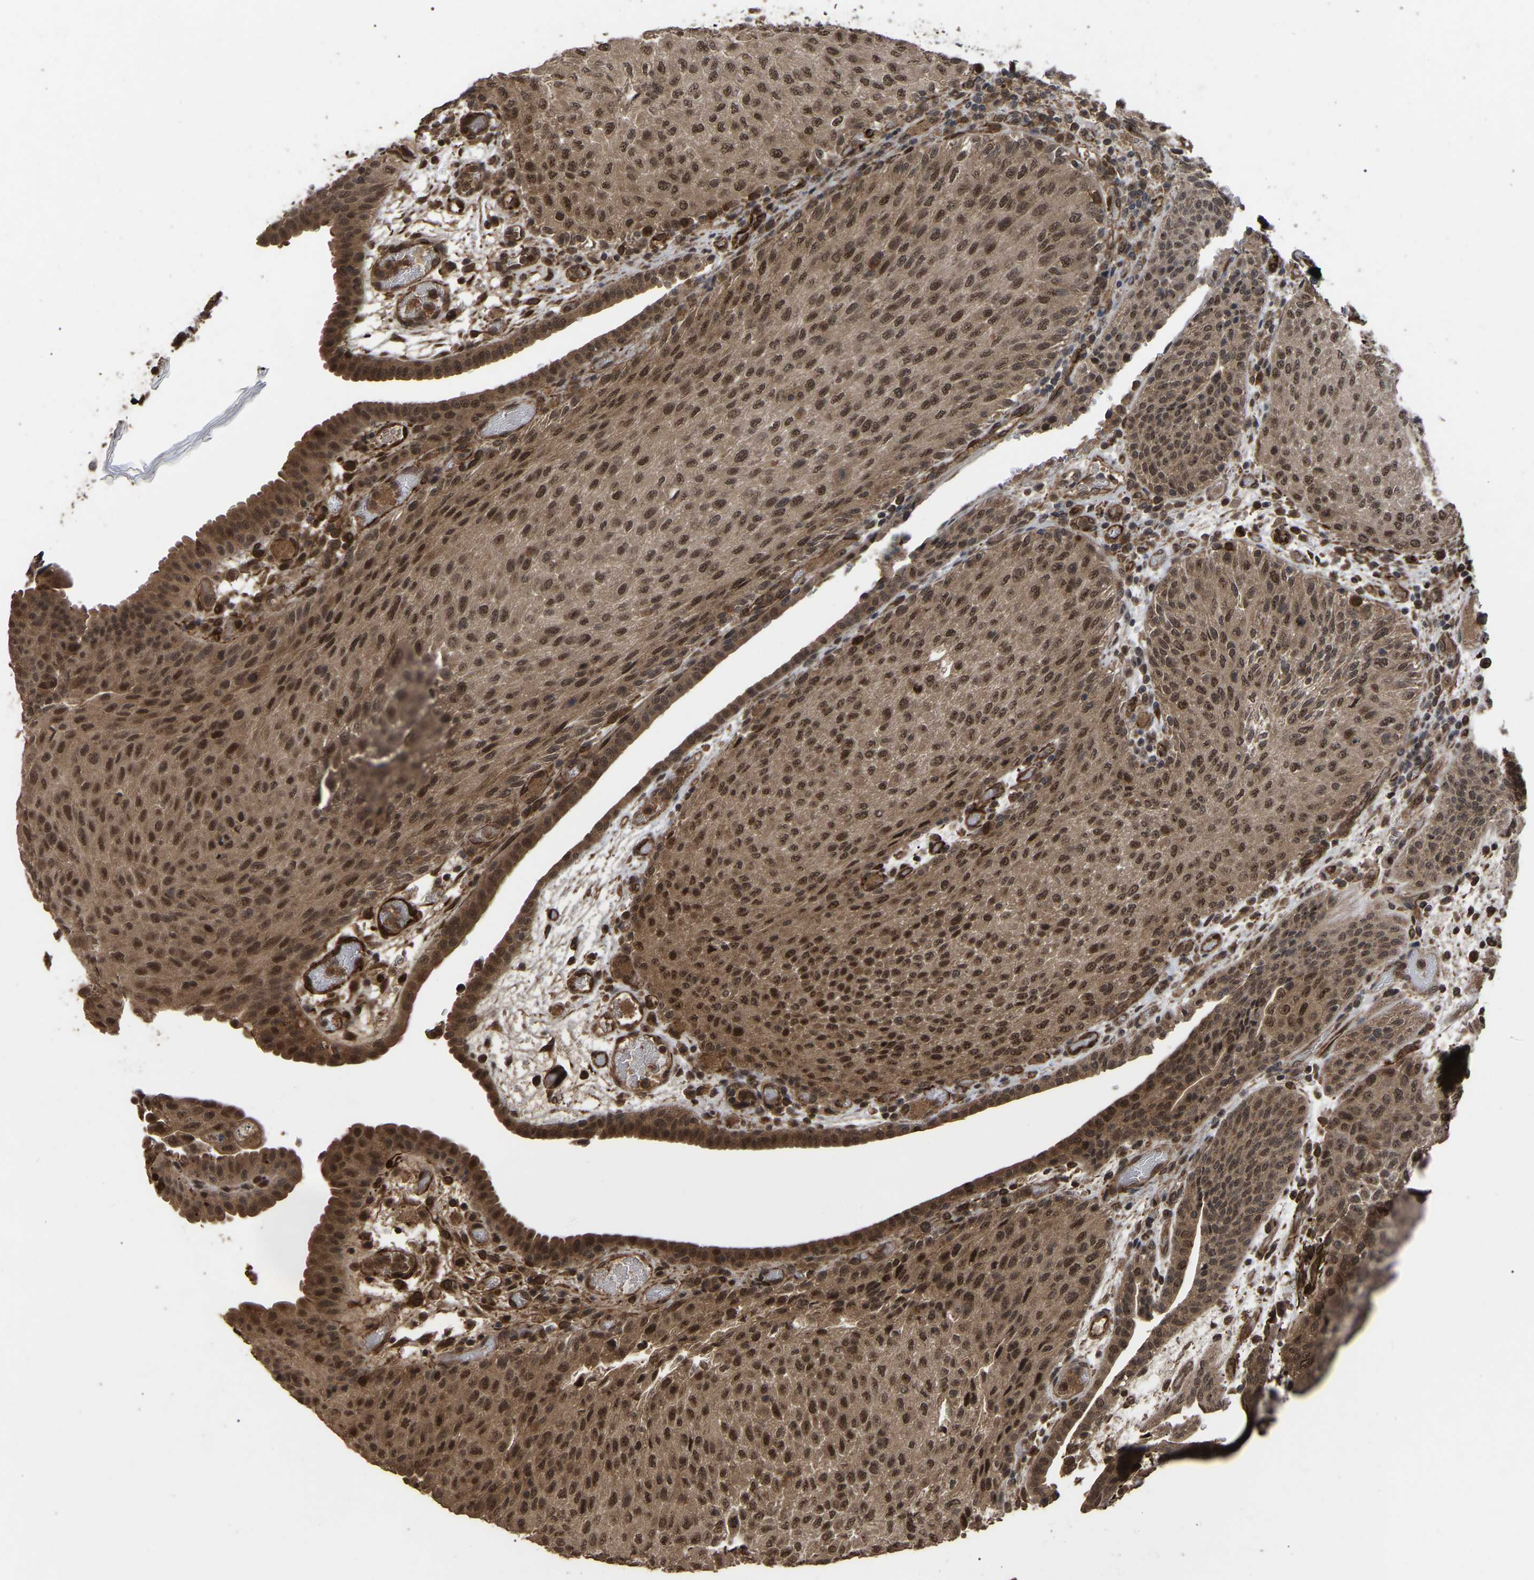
{"staining": {"intensity": "strong", "quantity": ">75%", "location": "cytoplasmic/membranous,nuclear"}, "tissue": "urothelial cancer", "cell_type": "Tumor cells", "image_type": "cancer", "snomed": [{"axis": "morphology", "description": "Urothelial carcinoma, Low grade"}, {"axis": "morphology", "description": "Urothelial carcinoma, High grade"}, {"axis": "topography", "description": "Urinary bladder"}], "caption": "Immunohistochemistry micrograph of urothelial carcinoma (low-grade) stained for a protein (brown), which exhibits high levels of strong cytoplasmic/membranous and nuclear positivity in about >75% of tumor cells.", "gene": "FAM161B", "patient": {"sex": "male", "age": 35}}